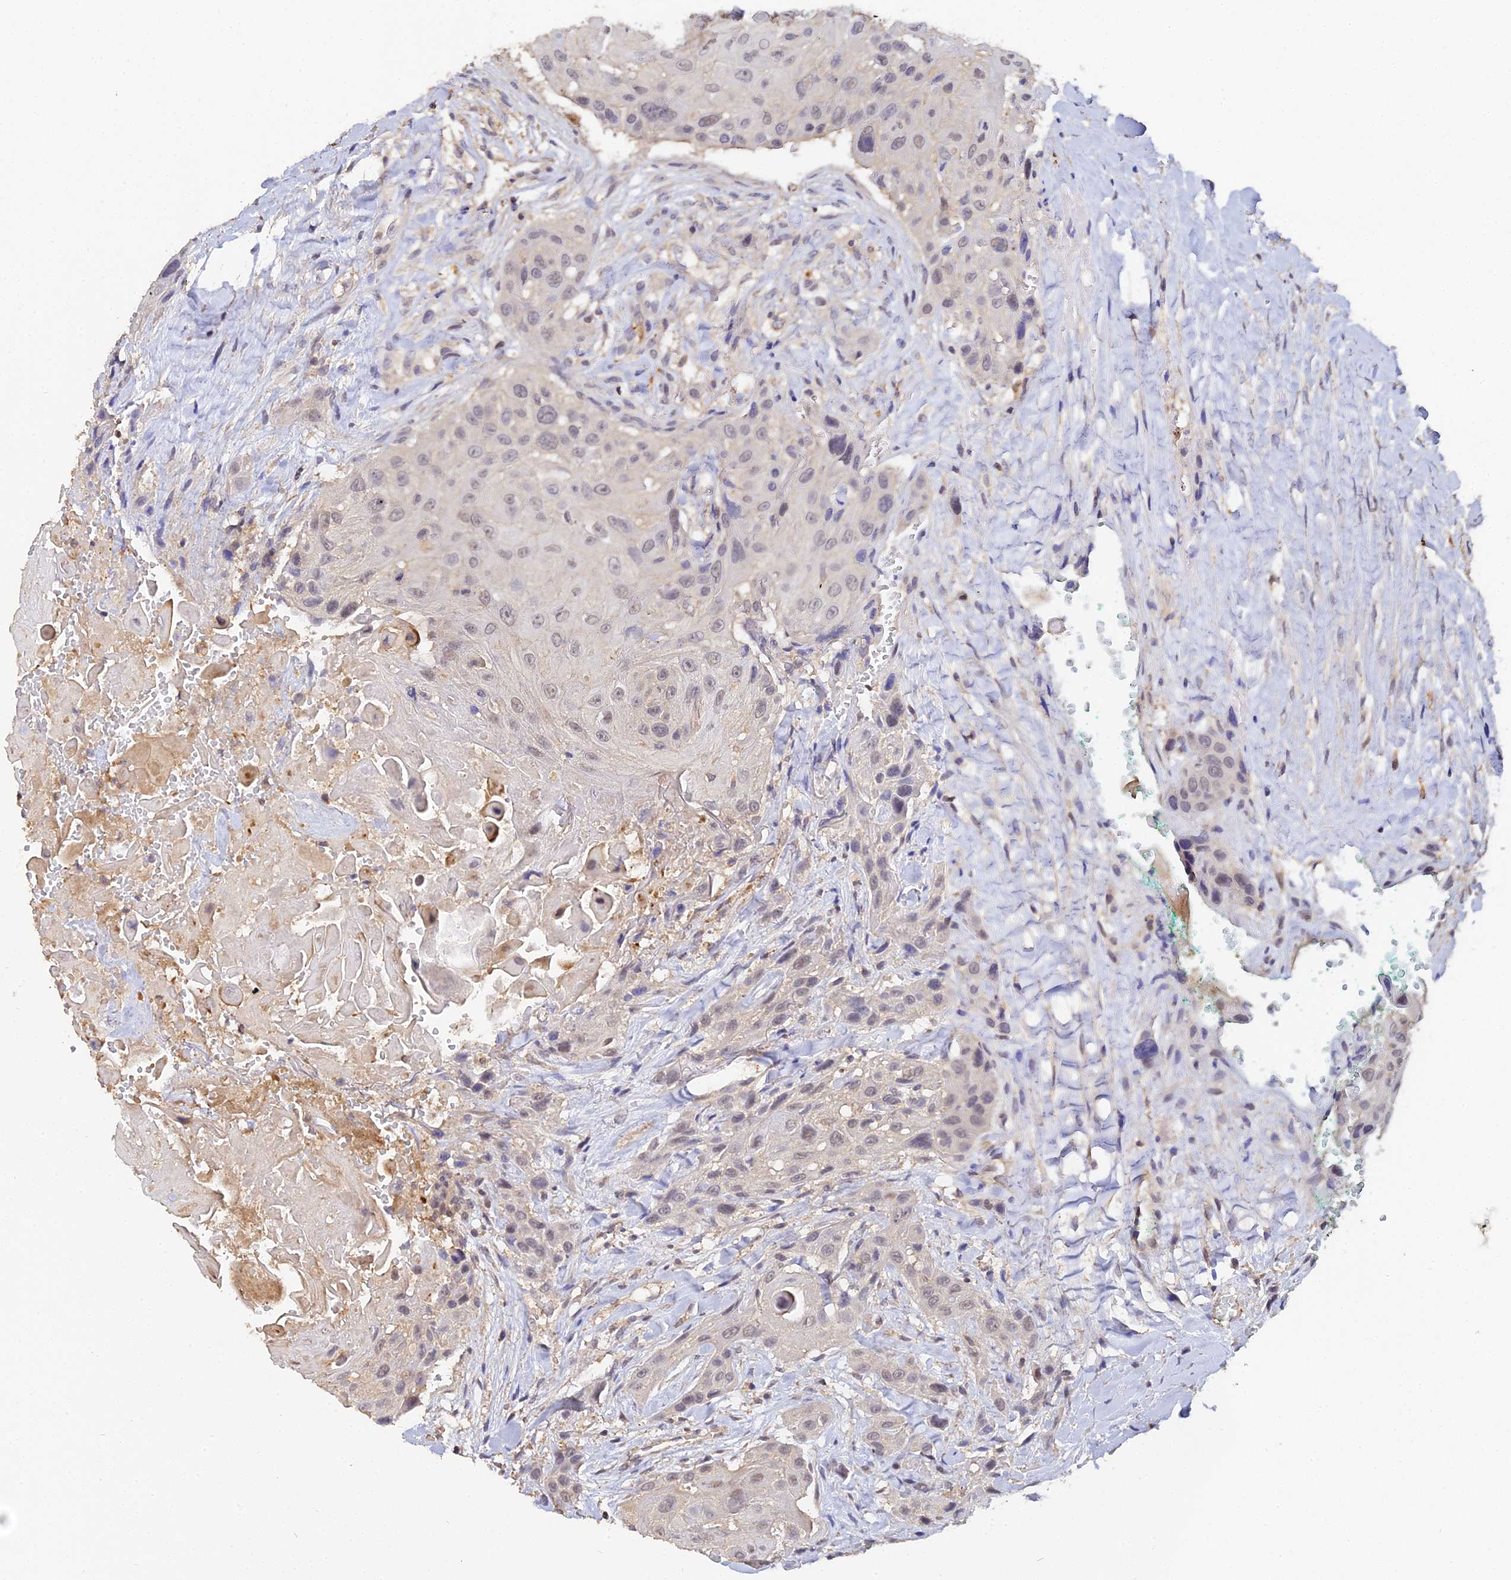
{"staining": {"intensity": "weak", "quantity": ">75%", "location": "nuclear"}, "tissue": "head and neck cancer", "cell_type": "Tumor cells", "image_type": "cancer", "snomed": [{"axis": "morphology", "description": "Squamous cell carcinoma, NOS"}, {"axis": "topography", "description": "Head-Neck"}], "caption": "Head and neck cancer (squamous cell carcinoma) stained for a protein shows weak nuclear positivity in tumor cells.", "gene": "LSM5", "patient": {"sex": "male", "age": 81}}